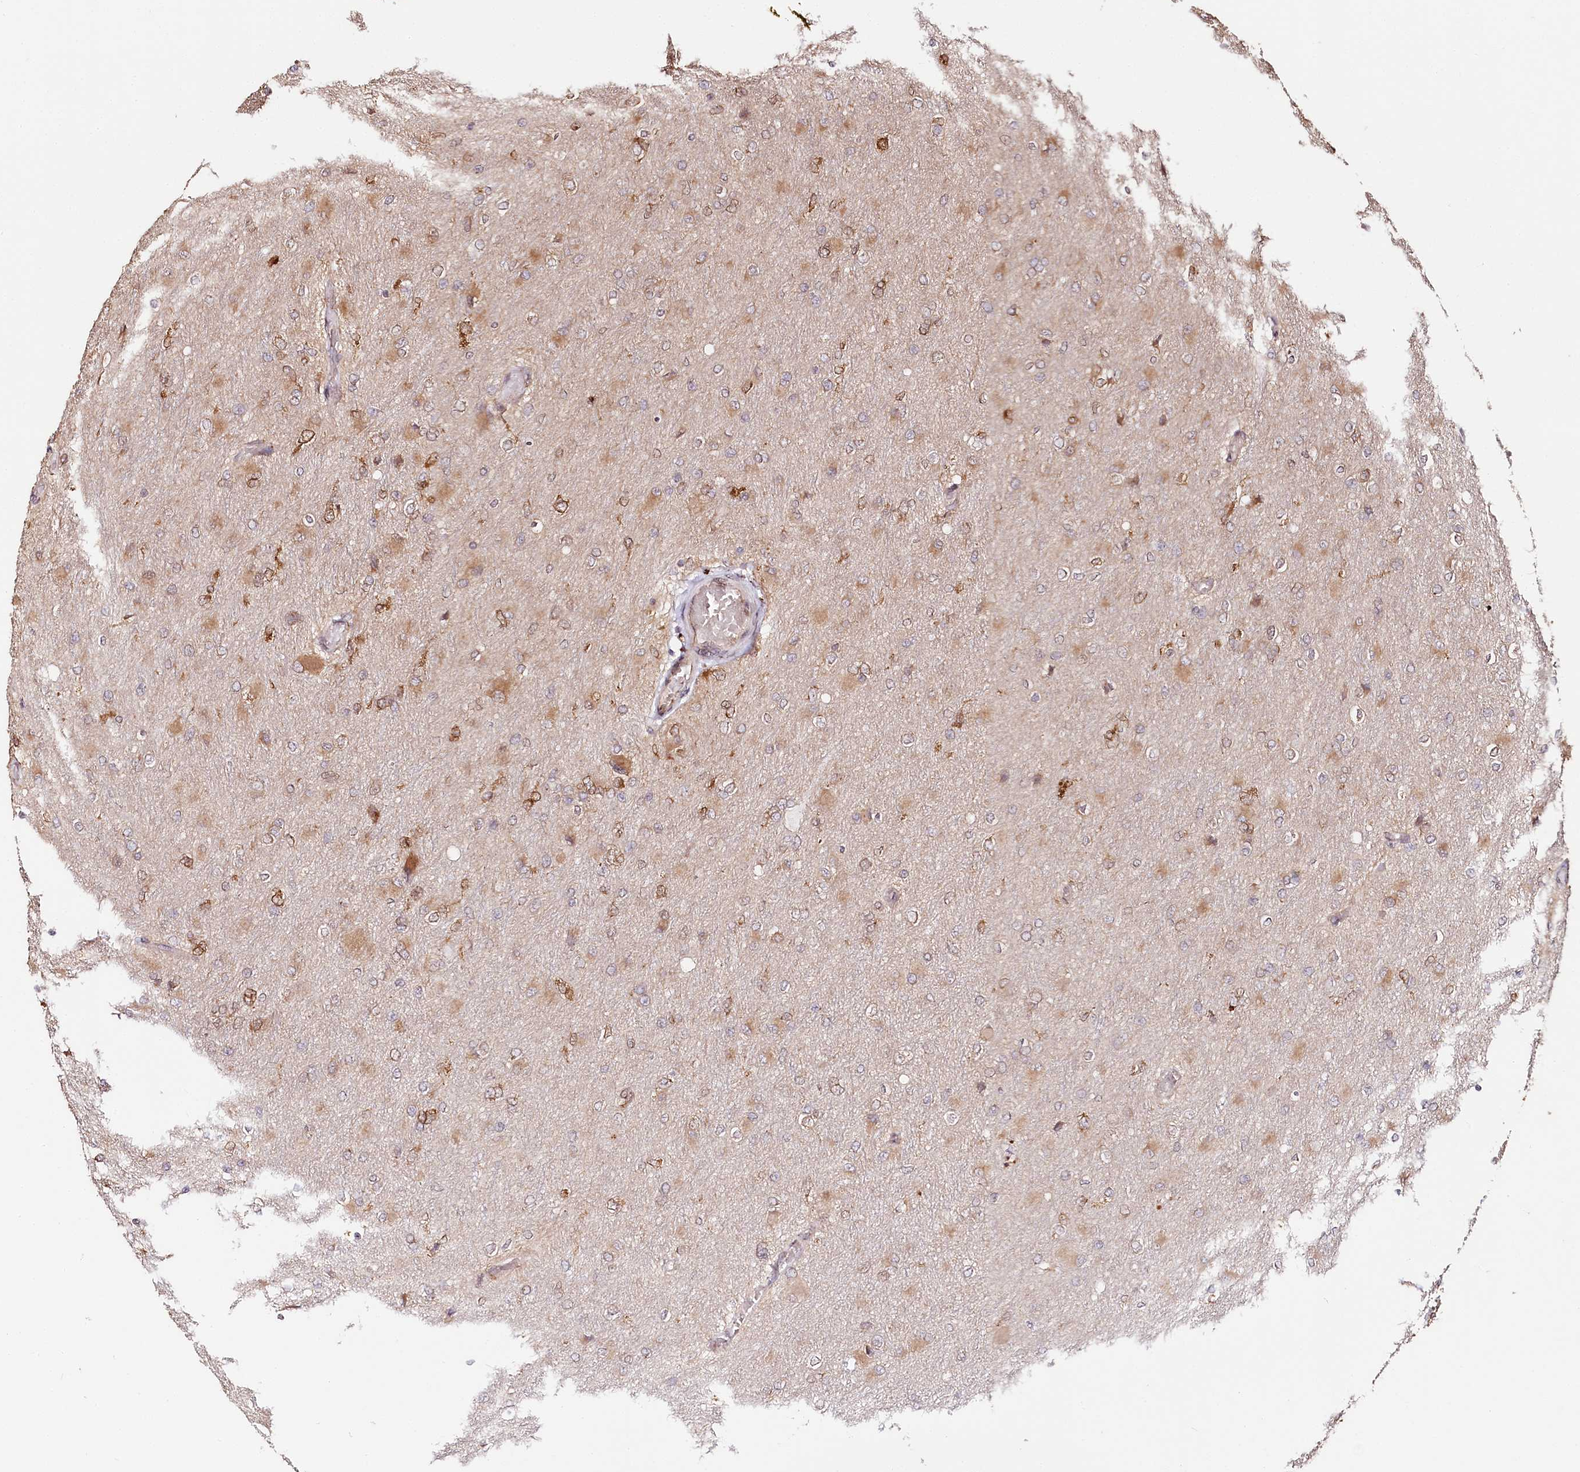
{"staining": {"intensity": "moderate", "quantity": "25%-75%", "location": "cytoplasmic/membranous"}, "tissue": "glioma", "cell_type": "Tumor cells", "image_type": "cancer", "snomed": [{"axis": "morphology", "description": "Glioma, malignant, High grade"}, {"axis": "topography", "description": "Cerebral cortex"}], "caption": "An image of glioma stained for a protein exhibits moderate cytoplasmic/membranous brown staining in tumor cells.", "gene": "ENSG00000144785", "patient": {"sex": "female", "age": 36}}